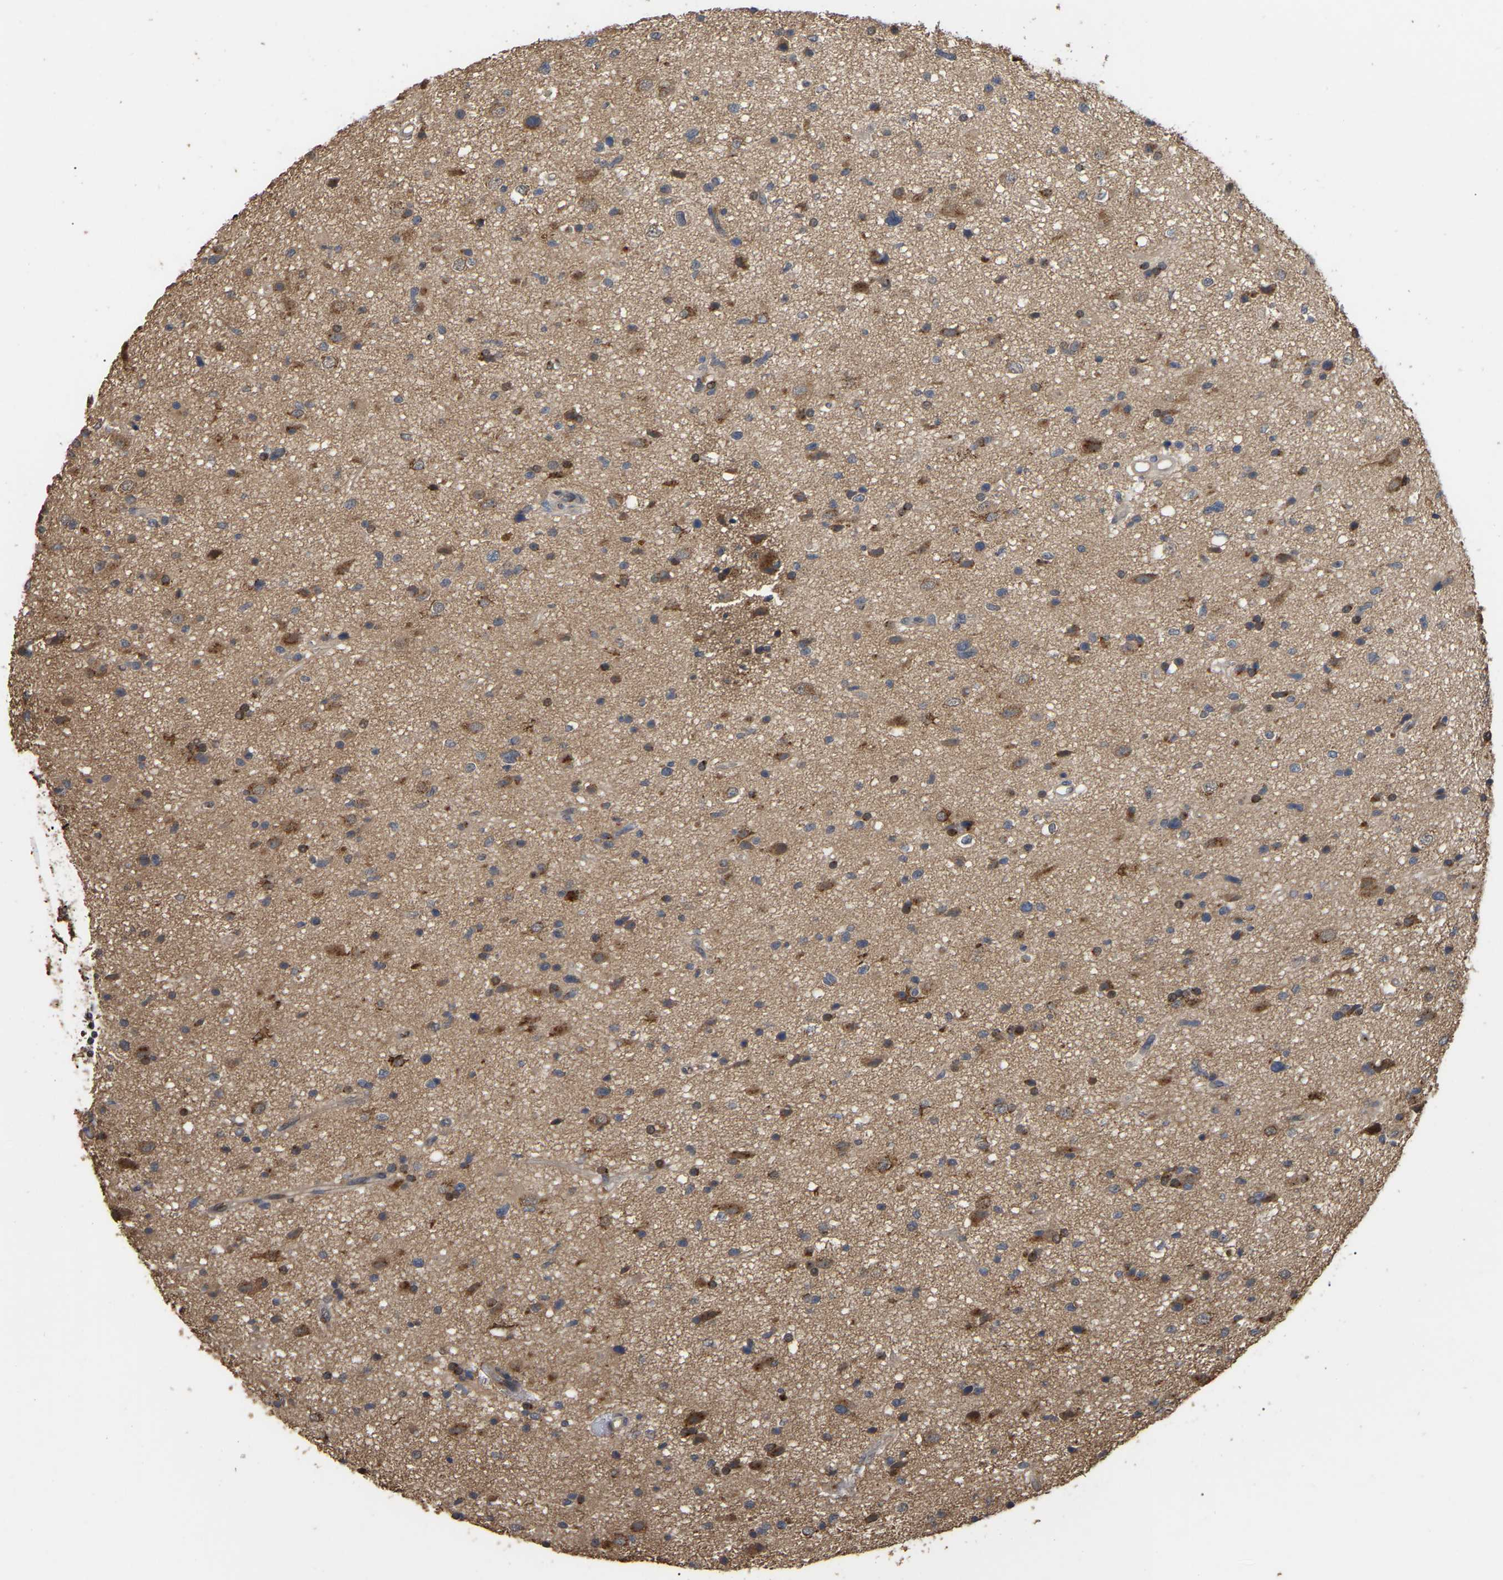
{"staining": {"intensity": "strong", "quantity": "25%-75%", "location": "cytoplasmic/membranous"}, "tissue": "glioma", "cell_type": "Tumor cells", "image_type": "cancer", "snomed": [{"axis": "morphology", "description": "Glioma, malignant, High grade"}, {"axis": "topography", "description": "Brain"}], "caption": "Strong cytoplasmic/membranous expression is seen in approximately 25%-75% of tumor cells in glioma.", "gene": "FAM219A", "patient": {"sex": "male", "age": 33}}